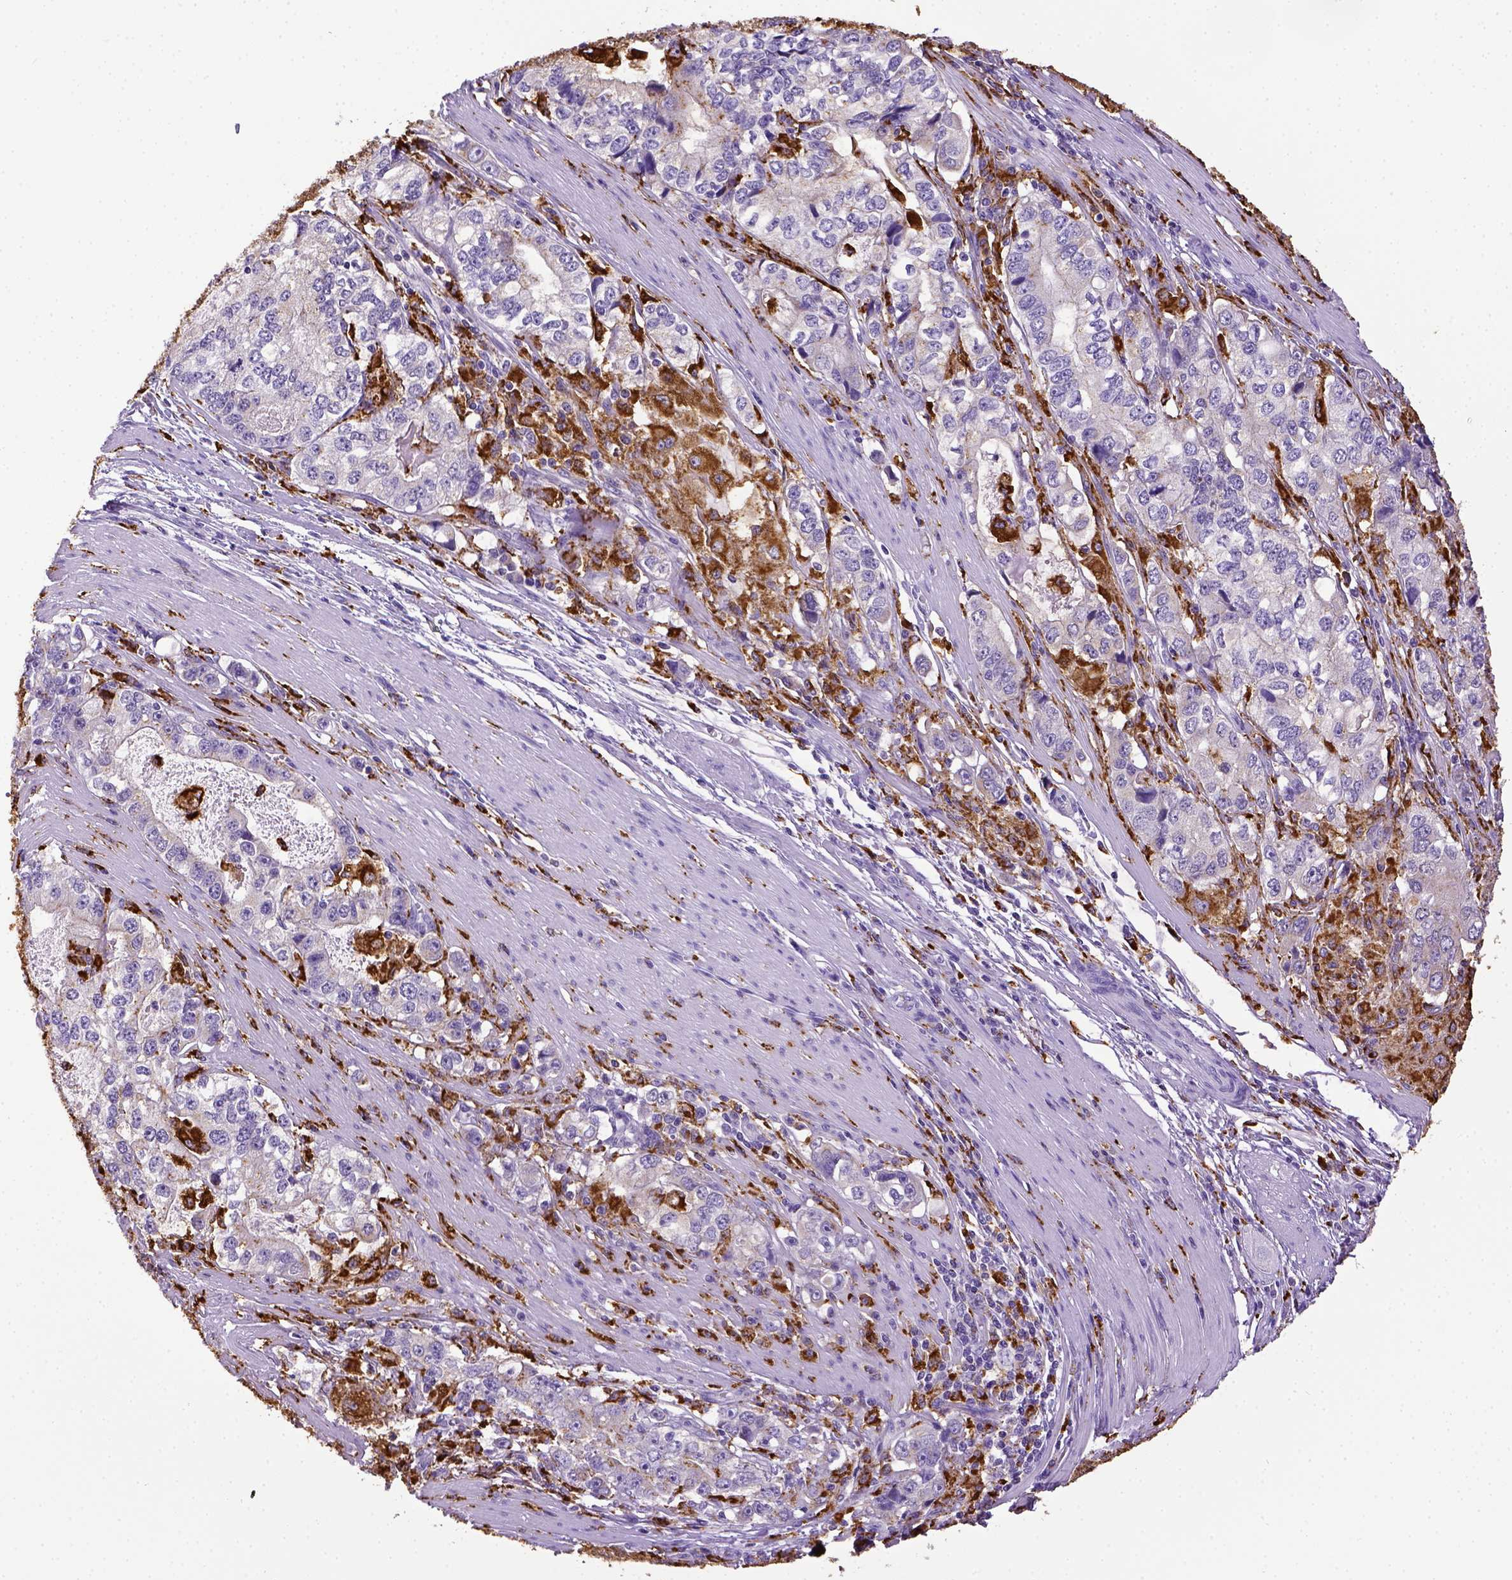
{"staining": {"intensity": "negative", "quantity": "none", "location": "none"}, "tissue": "stomach cancer", "cell_type": "Tumor cells", "image_type": "cancer", "snomed": [{"axis": "morphology", "description": "Adenocarcinoma, NOS"}, {"axis": "topography", "description": "Stomach, lower"}], "caption": "Immunohistochemistry (IHC) of stomach adenocarcinoma demonstrates no staining in tumor cells.", "gene": "CD68", "patient": {"sex": "female", "age": 72}}